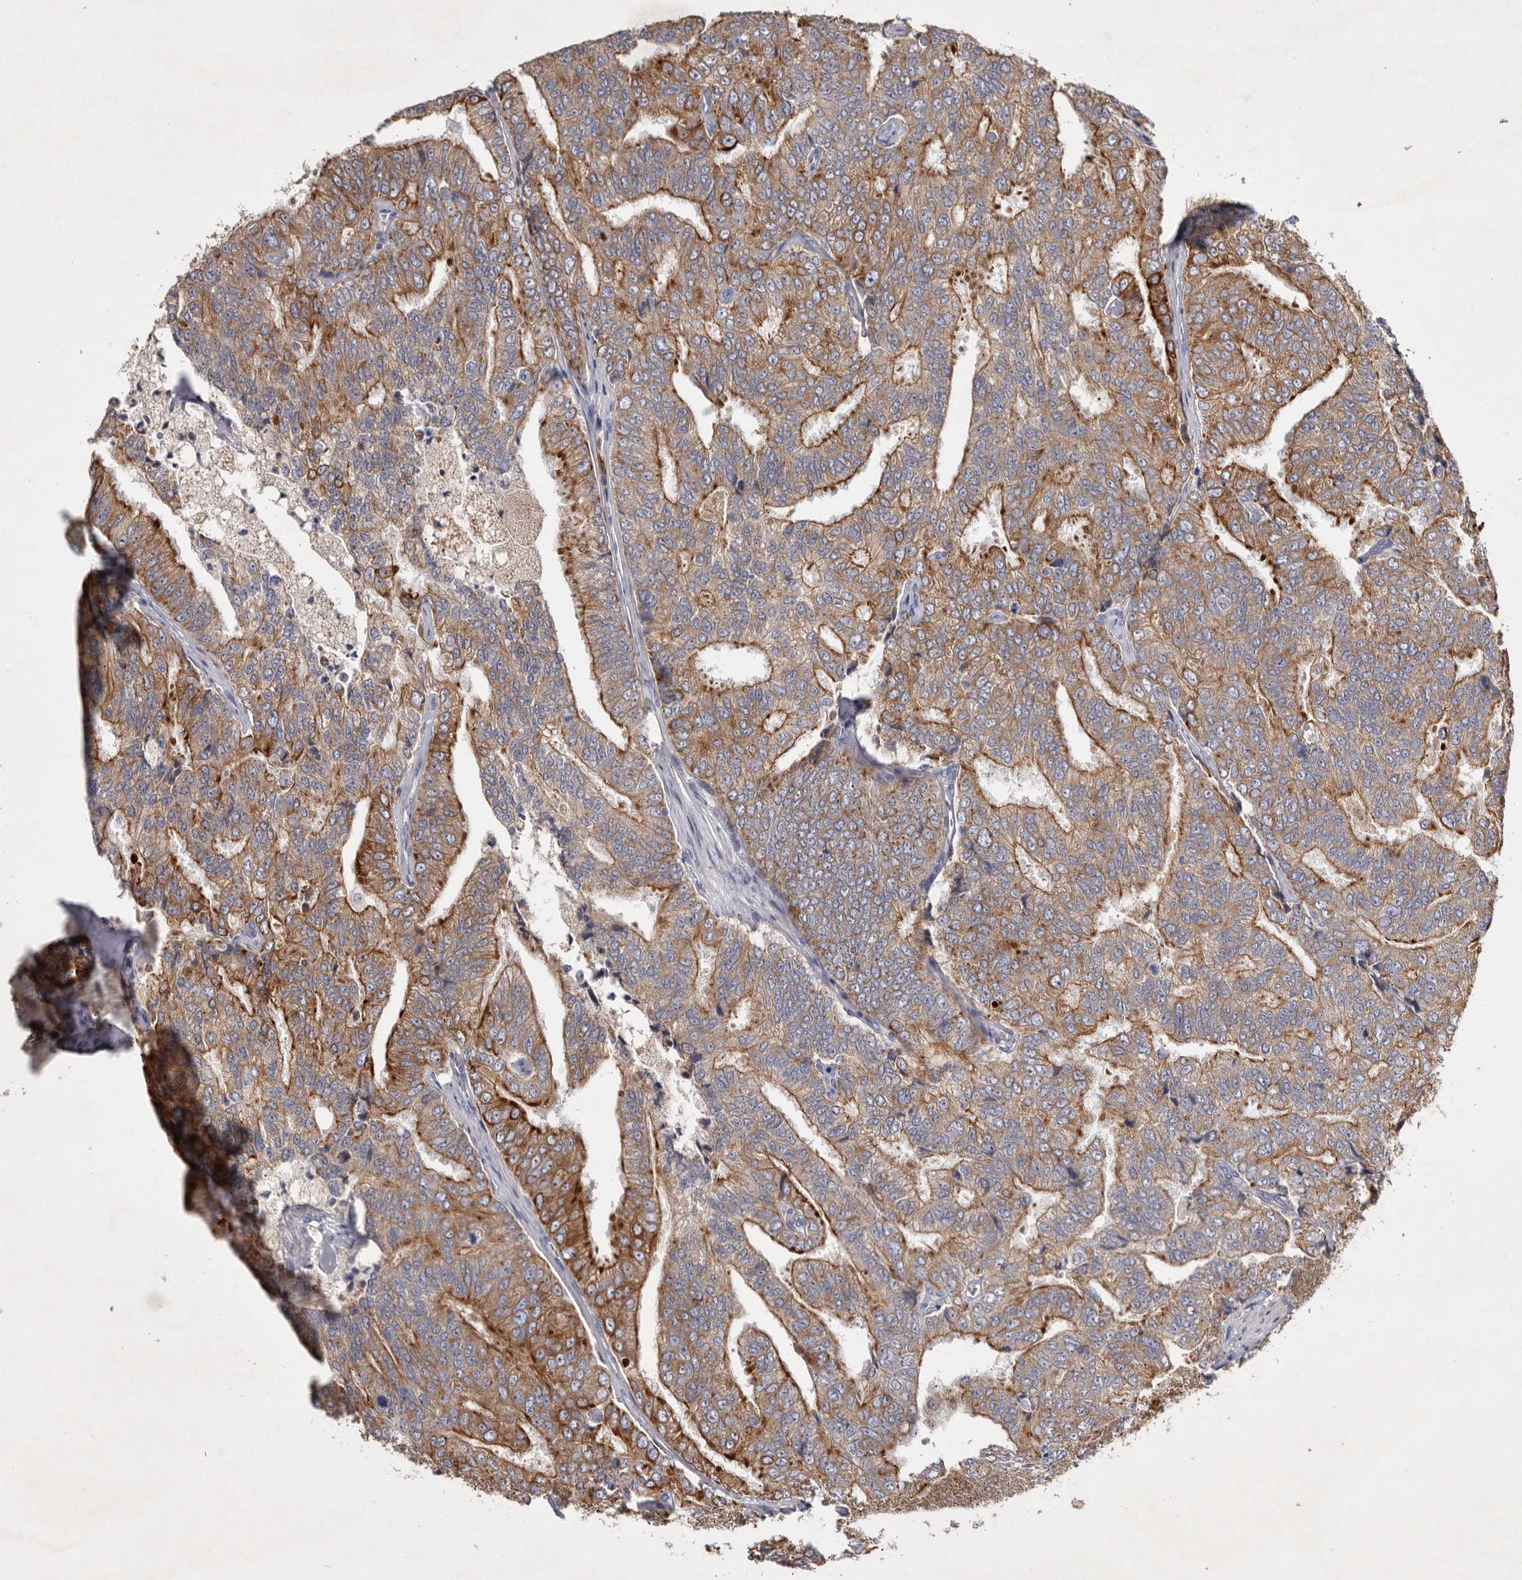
{"staining": {"intensity": "strong", "quantity": ">75%", "location": "cytoplasmic/membranous"}, "tissue": "prostate cancer", "cell_type": "Tumor cells", "image_type": "cancer", "snomed": [{"axis": "morphology", "description": "Adenocarcinoma, High grade"}, {"axis": "topography", "description": "Prostate"}], "caption": "A micrograph of human prostate cancer (high-grade adenocarcinoma) stained for a protein demonstrates strong cytoplasmic/membranous brown staining in tumor cells. Using DAB (brown) and hematoxylin (blue) stains, captured at high magnification using brightfield microscopy.", "gene": "TNFSF14", "patient": {"sex": "male", "age": 58}}